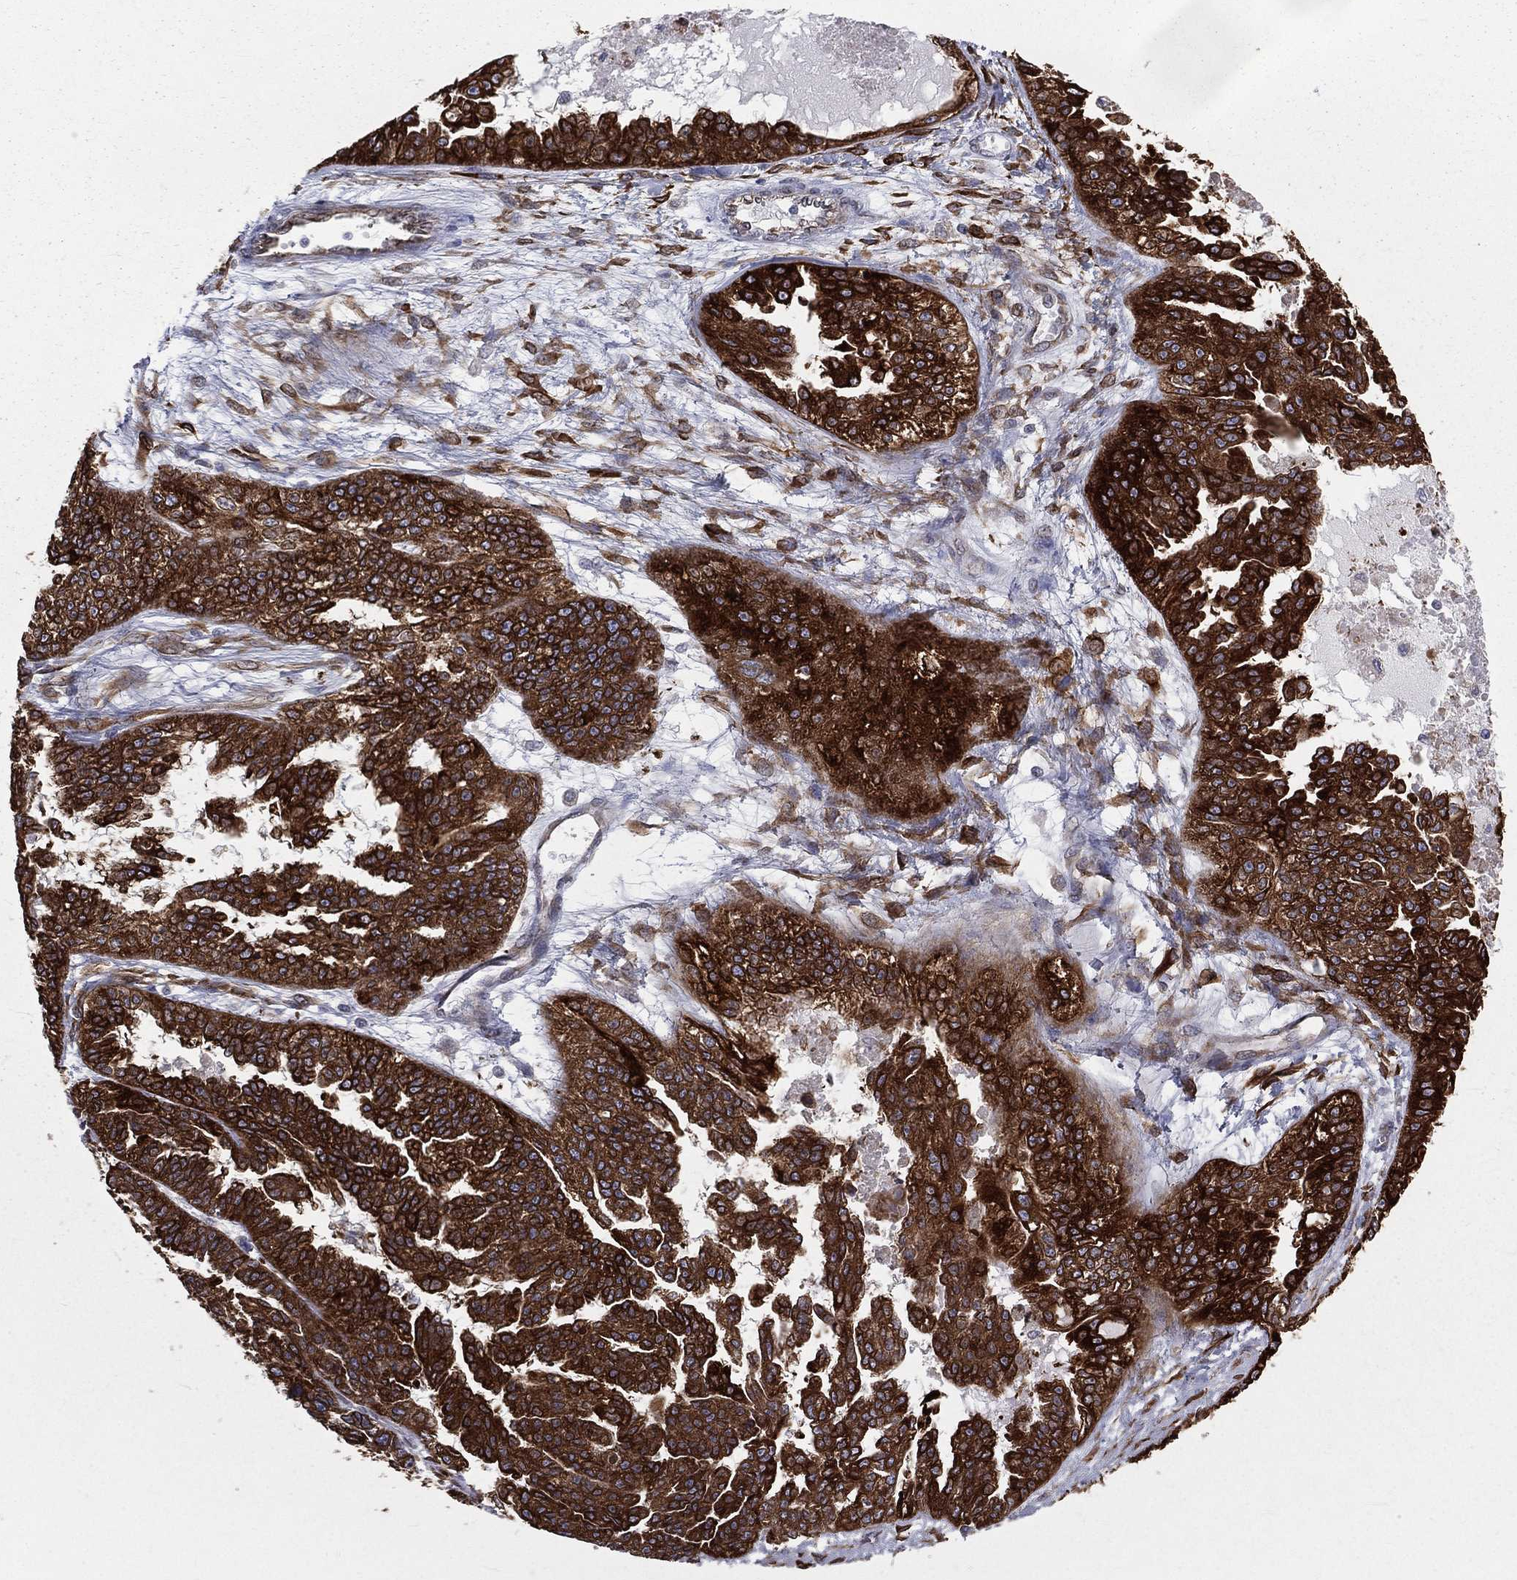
{"staining": {"intensity": "strong", "quantity": ">75%", "location": "cytoplasmic/membranous"}, "tissue": "ovarian cancer", "cell_type": "Tumor cells", "image_type": "cancer", "snomed": [{"axis": "morphology", "description": "Cystadenocarcinoma, serous, NOS"}, {"axis": "topography", "description": "Ovary"}], "caption": "Immunohistochemistry histopathology image of human ovarian cancer (serous cystadenocarcinoma) stained for a protein (brown), which shows high levels of strong cytoplasmic/membranous positivity in about >75% of tumor cells.", "gene": "PGRMC1", "patient": {"sex": "female", "age": 58}}